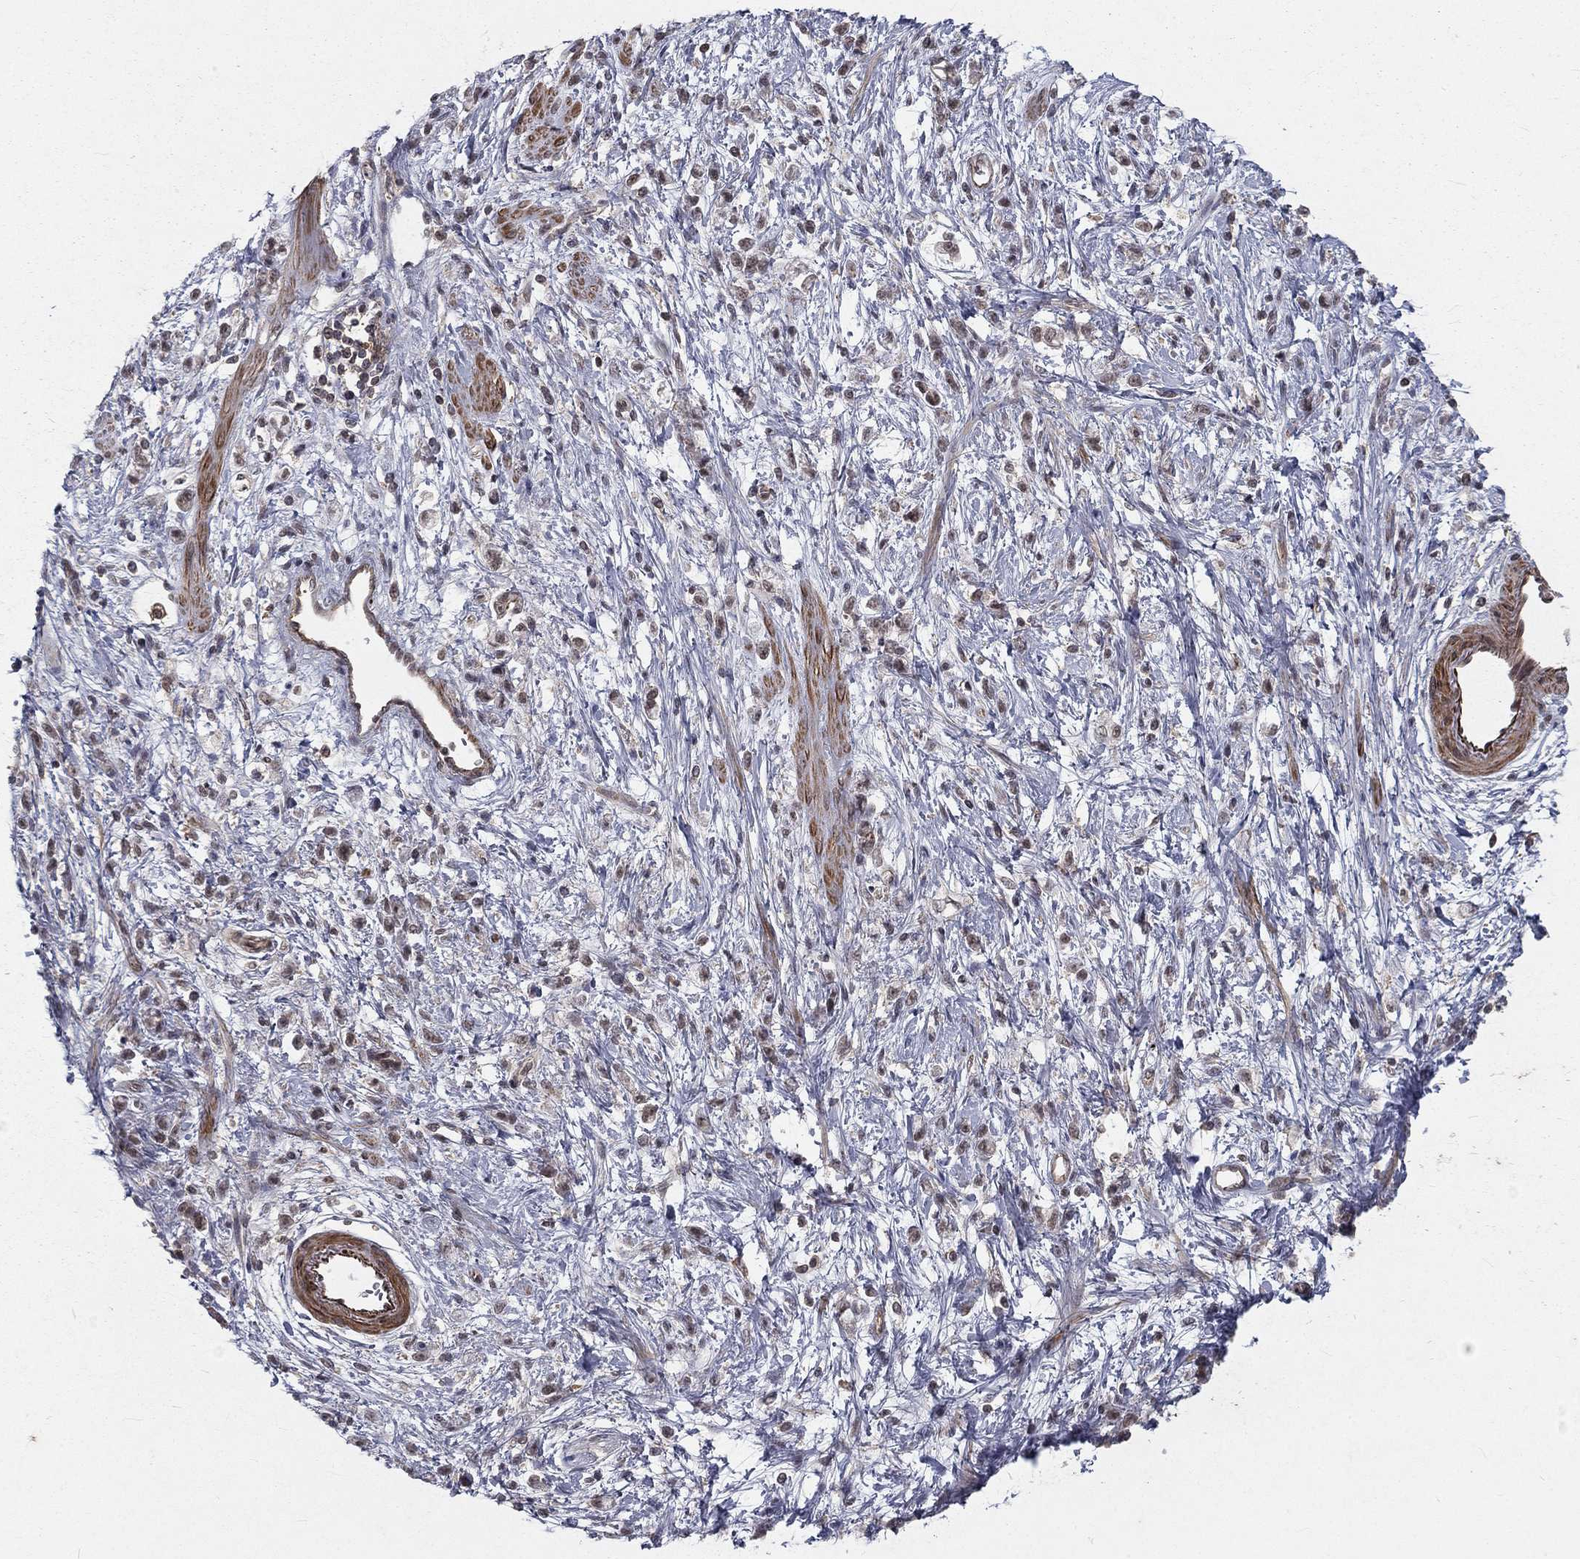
{"staining": {"intensity": "negative", "quantity": "none", "location": "none"}, "tissue": "stomach cancer", "cell_type": "Tumor cells", "image_type": "cancer", "snomed": [{"axis": "morphology", "description": "Adenocarcinoma, NOS"}, {"axis": "topography", "description": "Stomach"}], "caption": "The photomicrograph shows no staining of tumor cells in adenocarcinoma (stomach).", "gene": "MORC2", "patient": {"sex": "female", "age": 60}}